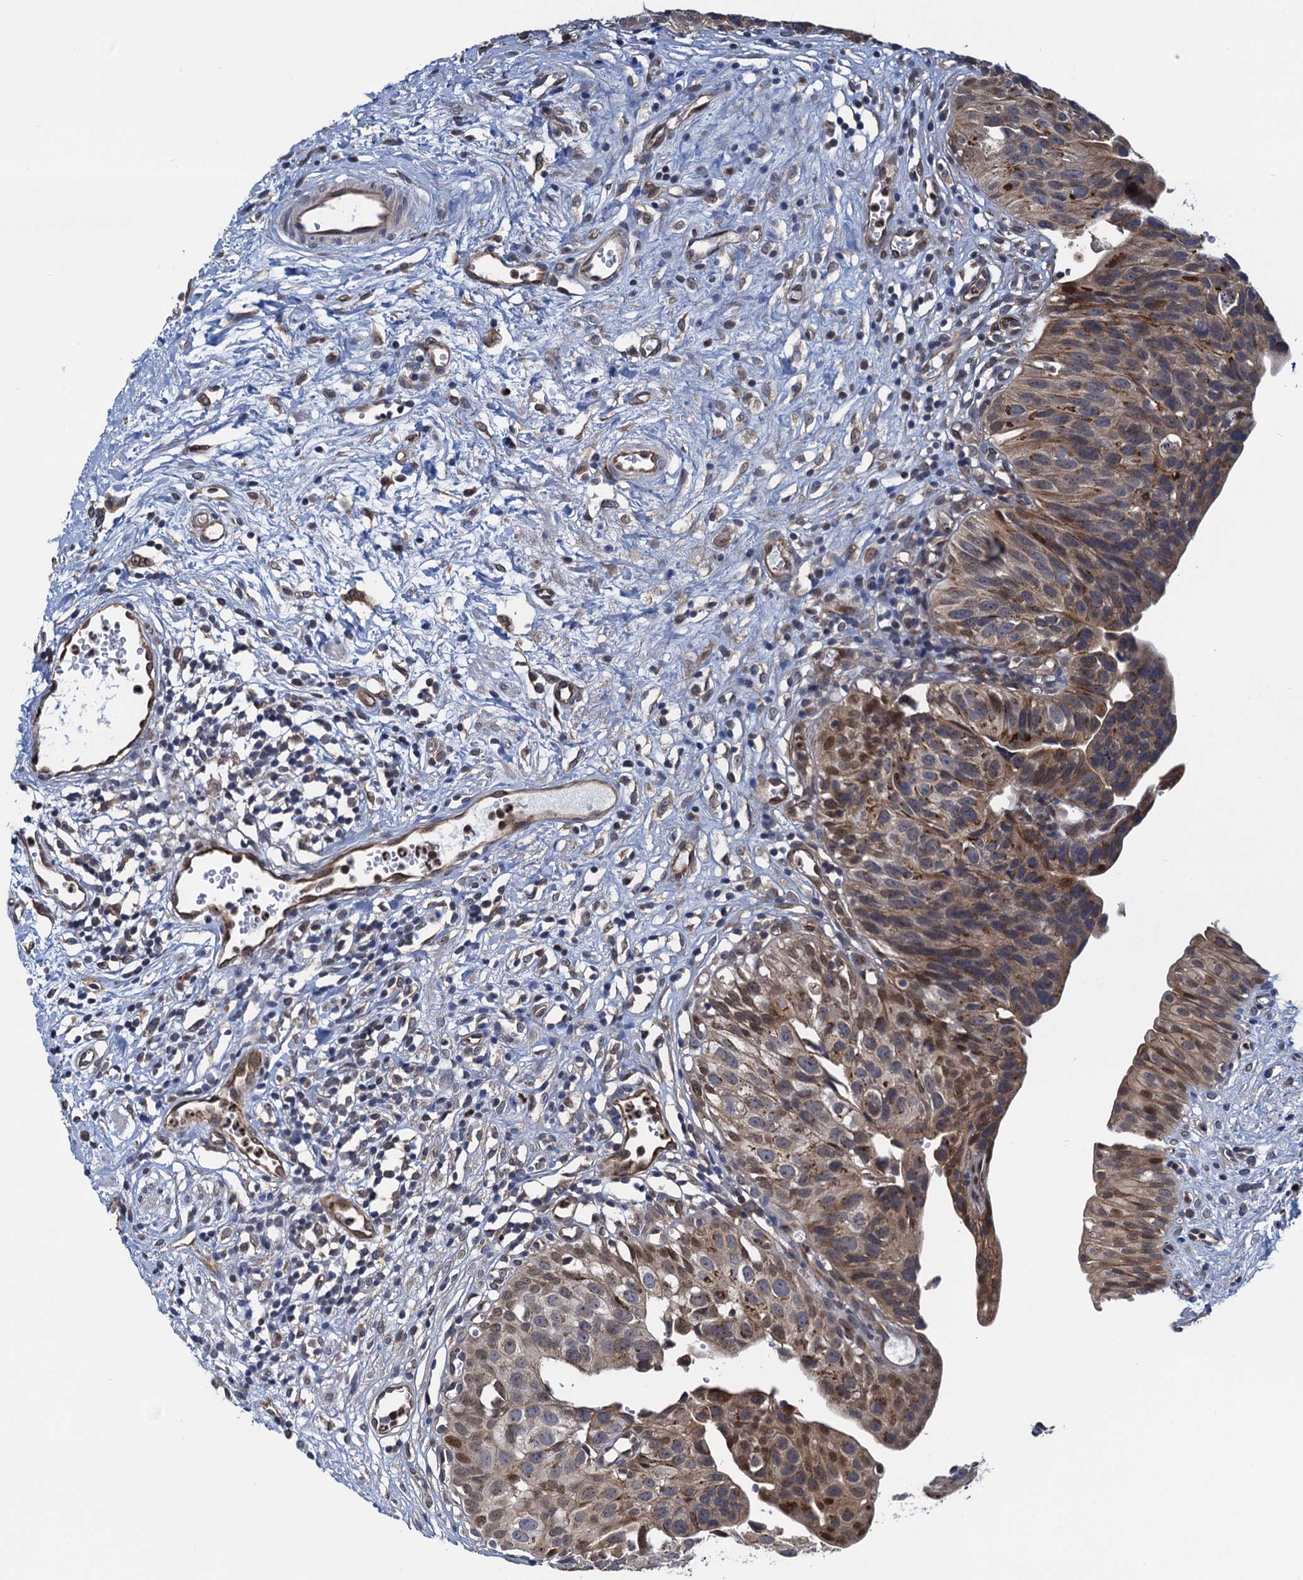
{"staining": {"intensity": "moderate", "quantity": ">75%", "location": "cytoplasmic/membranous,nuclear"}, "tissue": "urinary bladder", "cell_type": "Urothelial cells", "image_type": "normal", "snomed": [{"axis": "morphology", "description": "Normal tissue, NOS"}, {"axis": "topography", "description": "Urinary bladder"}], "caption": "High-power microscopy captured an immunohistochemistry (IHC) micrograph of unremarkable urinary bladder, revealing moderate cytoplasmic/membranous,nuclear expression in about >75% of urothelial cells. (IHC, brightfield microscopy, high magnification).", "gene": "RNF125", "patient": {"sex": "male", "age": 51}}